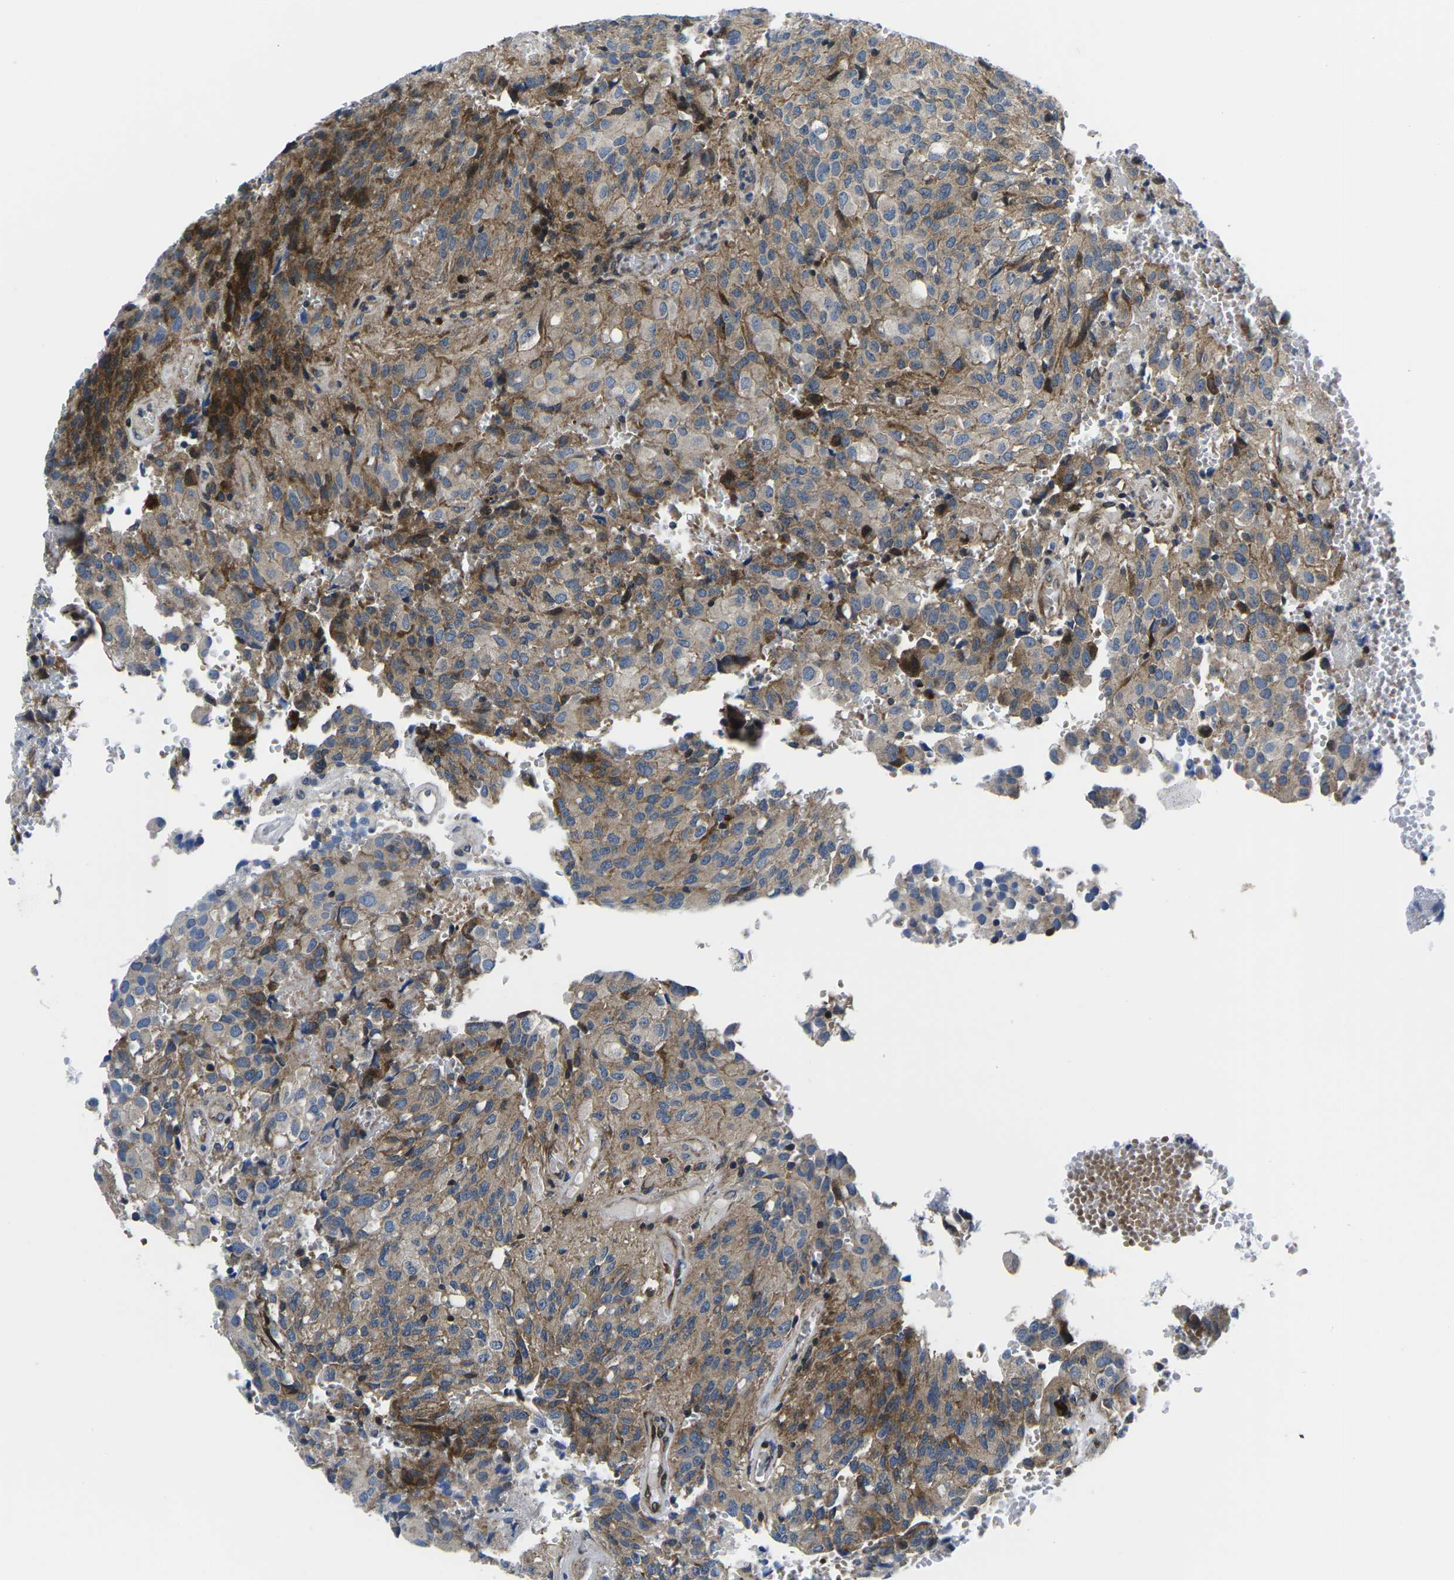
{"staining": {"intensity": "moderate", "quantity": "25%-75%", "location": "cytoplasmic/membranous"}, "tissue": "glioma", "cell_type": "Tumor cells", "image_type": "cancer", "snomed": [{"axis": "morphology", "description": "Glioma, malignant, High grade"}, {"axis": "topography", "description": "Brain"}], "caption": "Immunohistochemical staining of human glioma displays moderate cytoplasmic/membranous protein expression in about 25%-75% of tumor cells.", "gene": "EIF4E", "patient": {"sex": "male", "age": 32}}